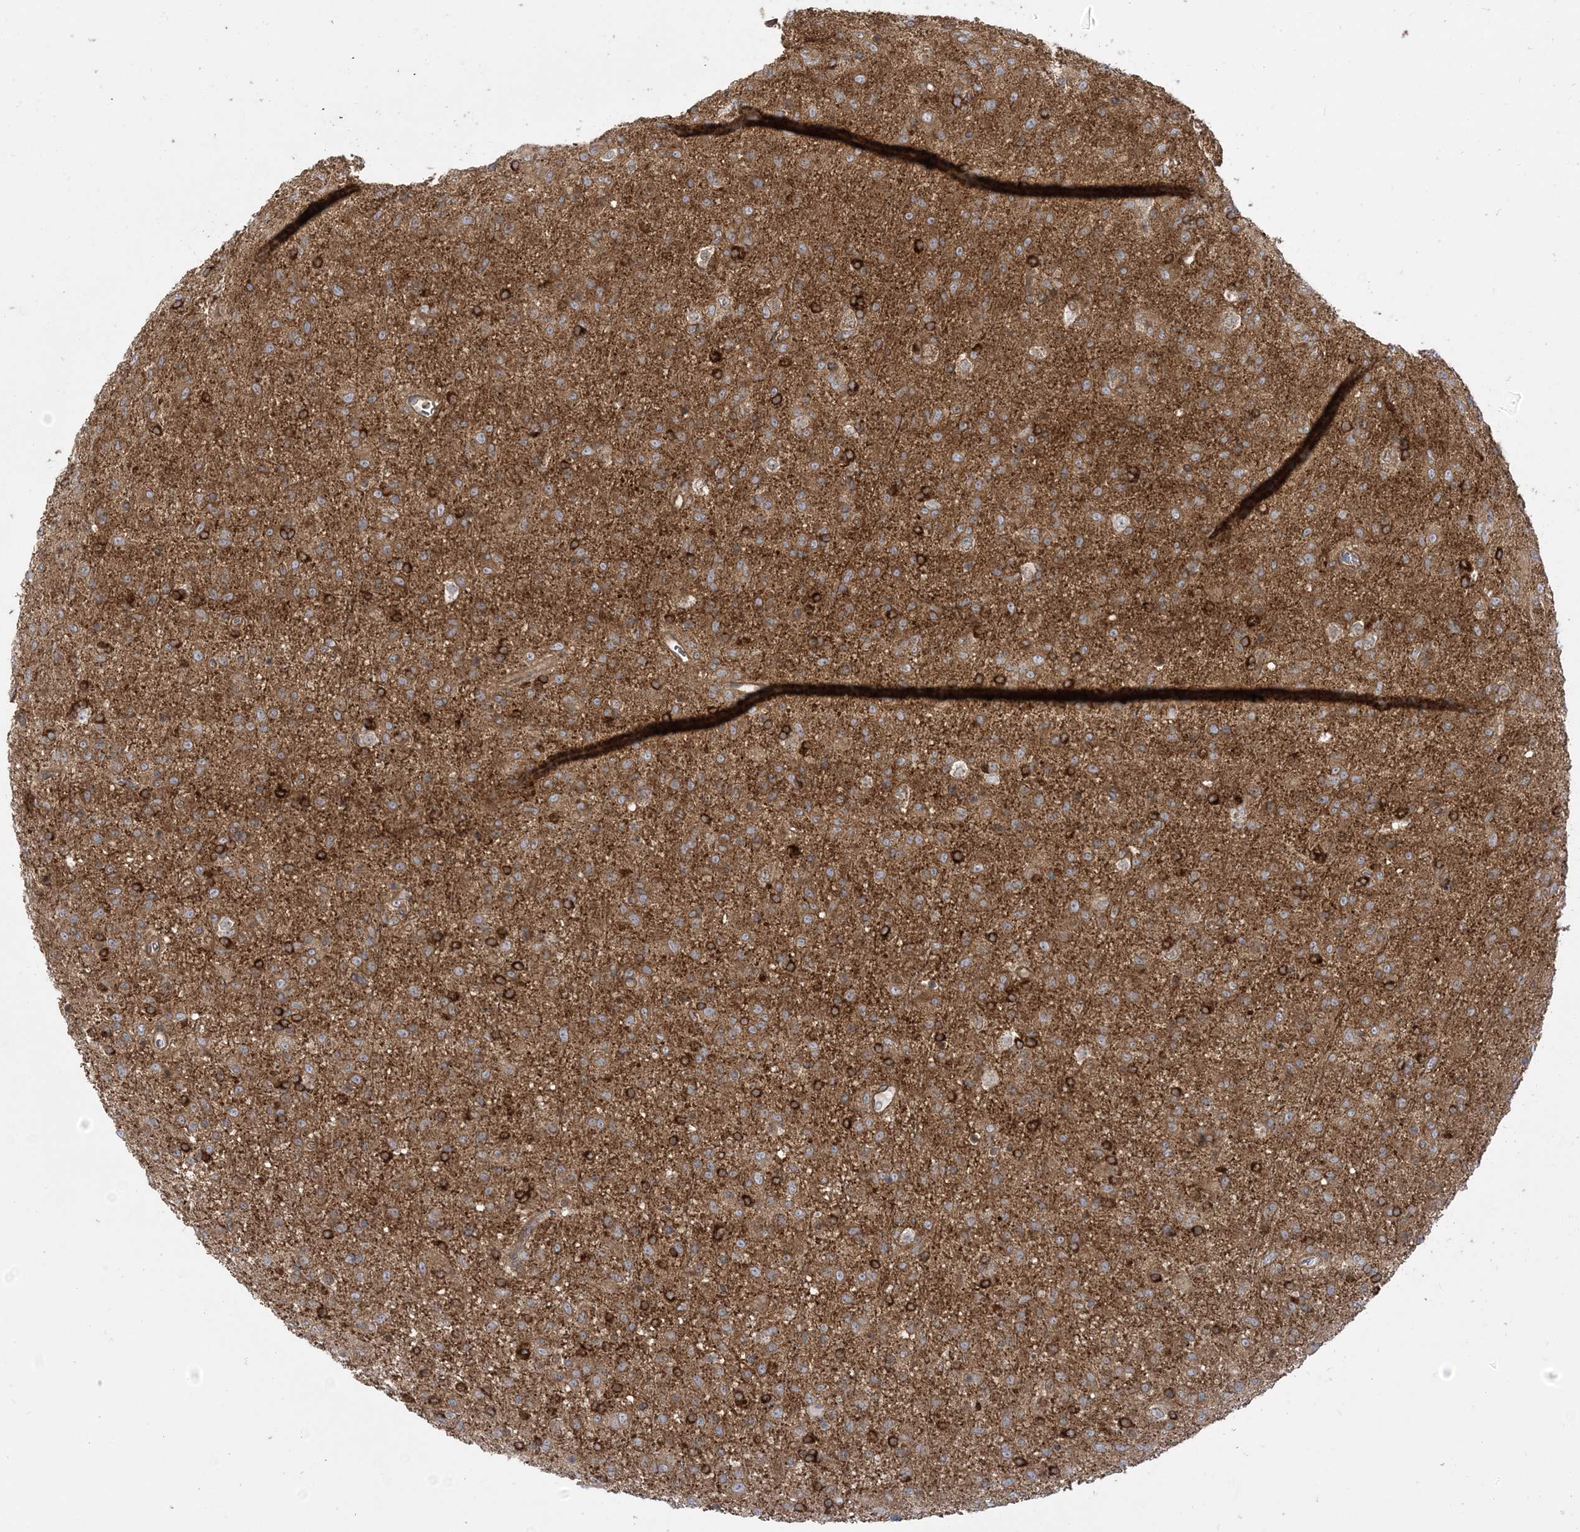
{"staining": {"intensity": "weak", "quantity": "25%-75%", "location": "cytoplasmic/membranous"}, "tissue": "glioma", "cell_type": "Tumor cells", "image_type": "cancer", "snomed": [{"axis": "morphology", "description": "Glioma, malignant, Low grade"}, {"axis": "topography", "description": "Brain"}], "caption": "Low-grade glioma (malignant) tissue displays weak cytoplasmic/membranous positivity in about 25%-75% of tumor cells", "gene": "STAM", "patient": {"sex": "male", "age": 65}}